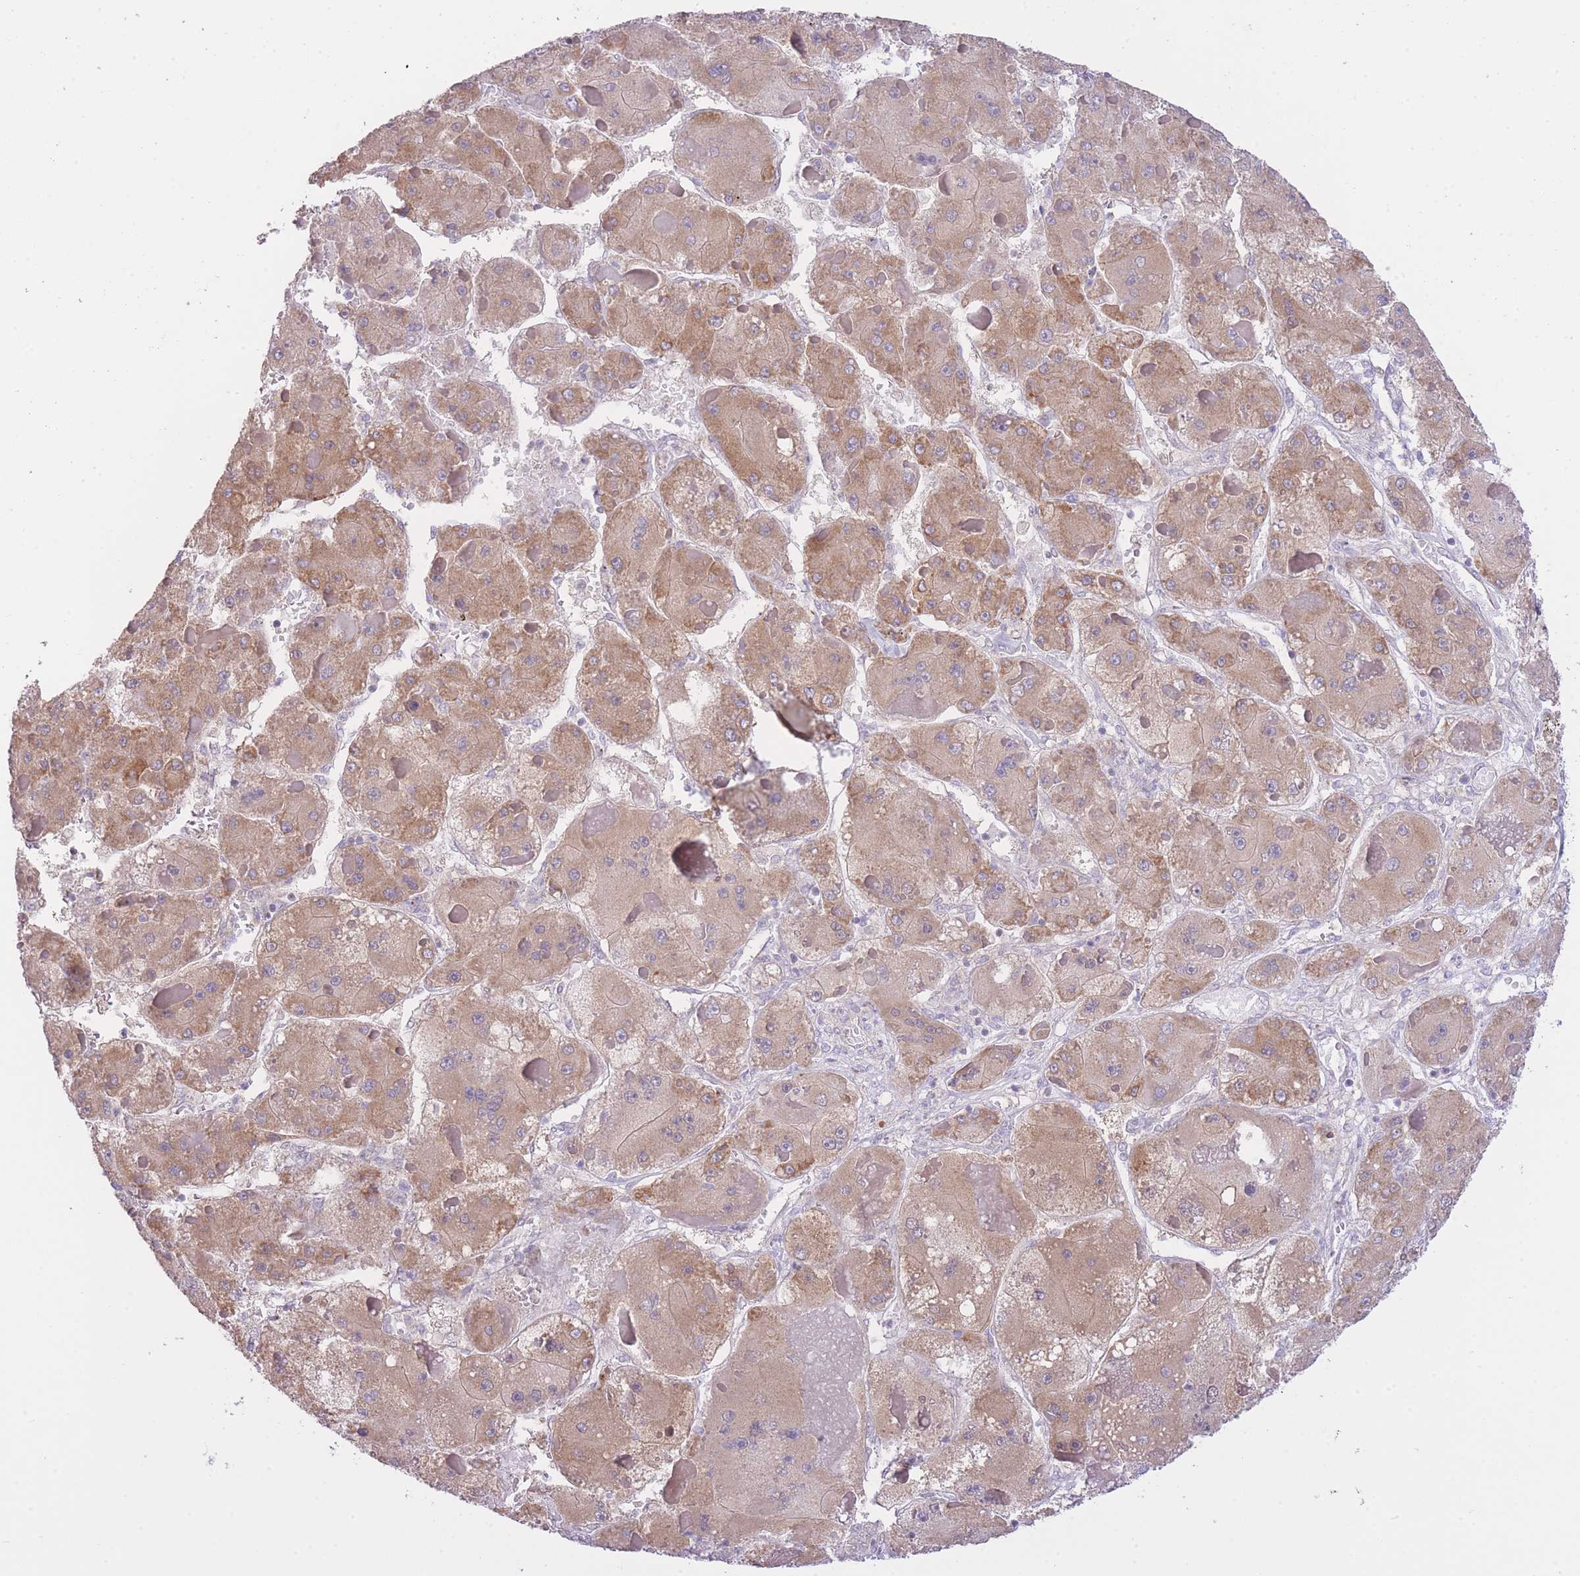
{"staining": {"intensity": "moderate", "quantity": ">75%", "location": "cytoplasmic/membranous"}, "tissue": "liver cancer", "cell_type": "Tumor cells", "image_type": "cancer", "snomed": [{"axis": "morphology", "description": "Carcinoma, Hepatocellular, NOS"}, {"axis": "topography", "description": "Liver"}], "caption": "IHC (DAB) staining of liver hepatocellular carcinoma displays moderate cytoplasmic/membranous protein staining in about >75% of tumor cells.", "gene": "CTBP1", "patient": {"sex": "female", "age": 73}}